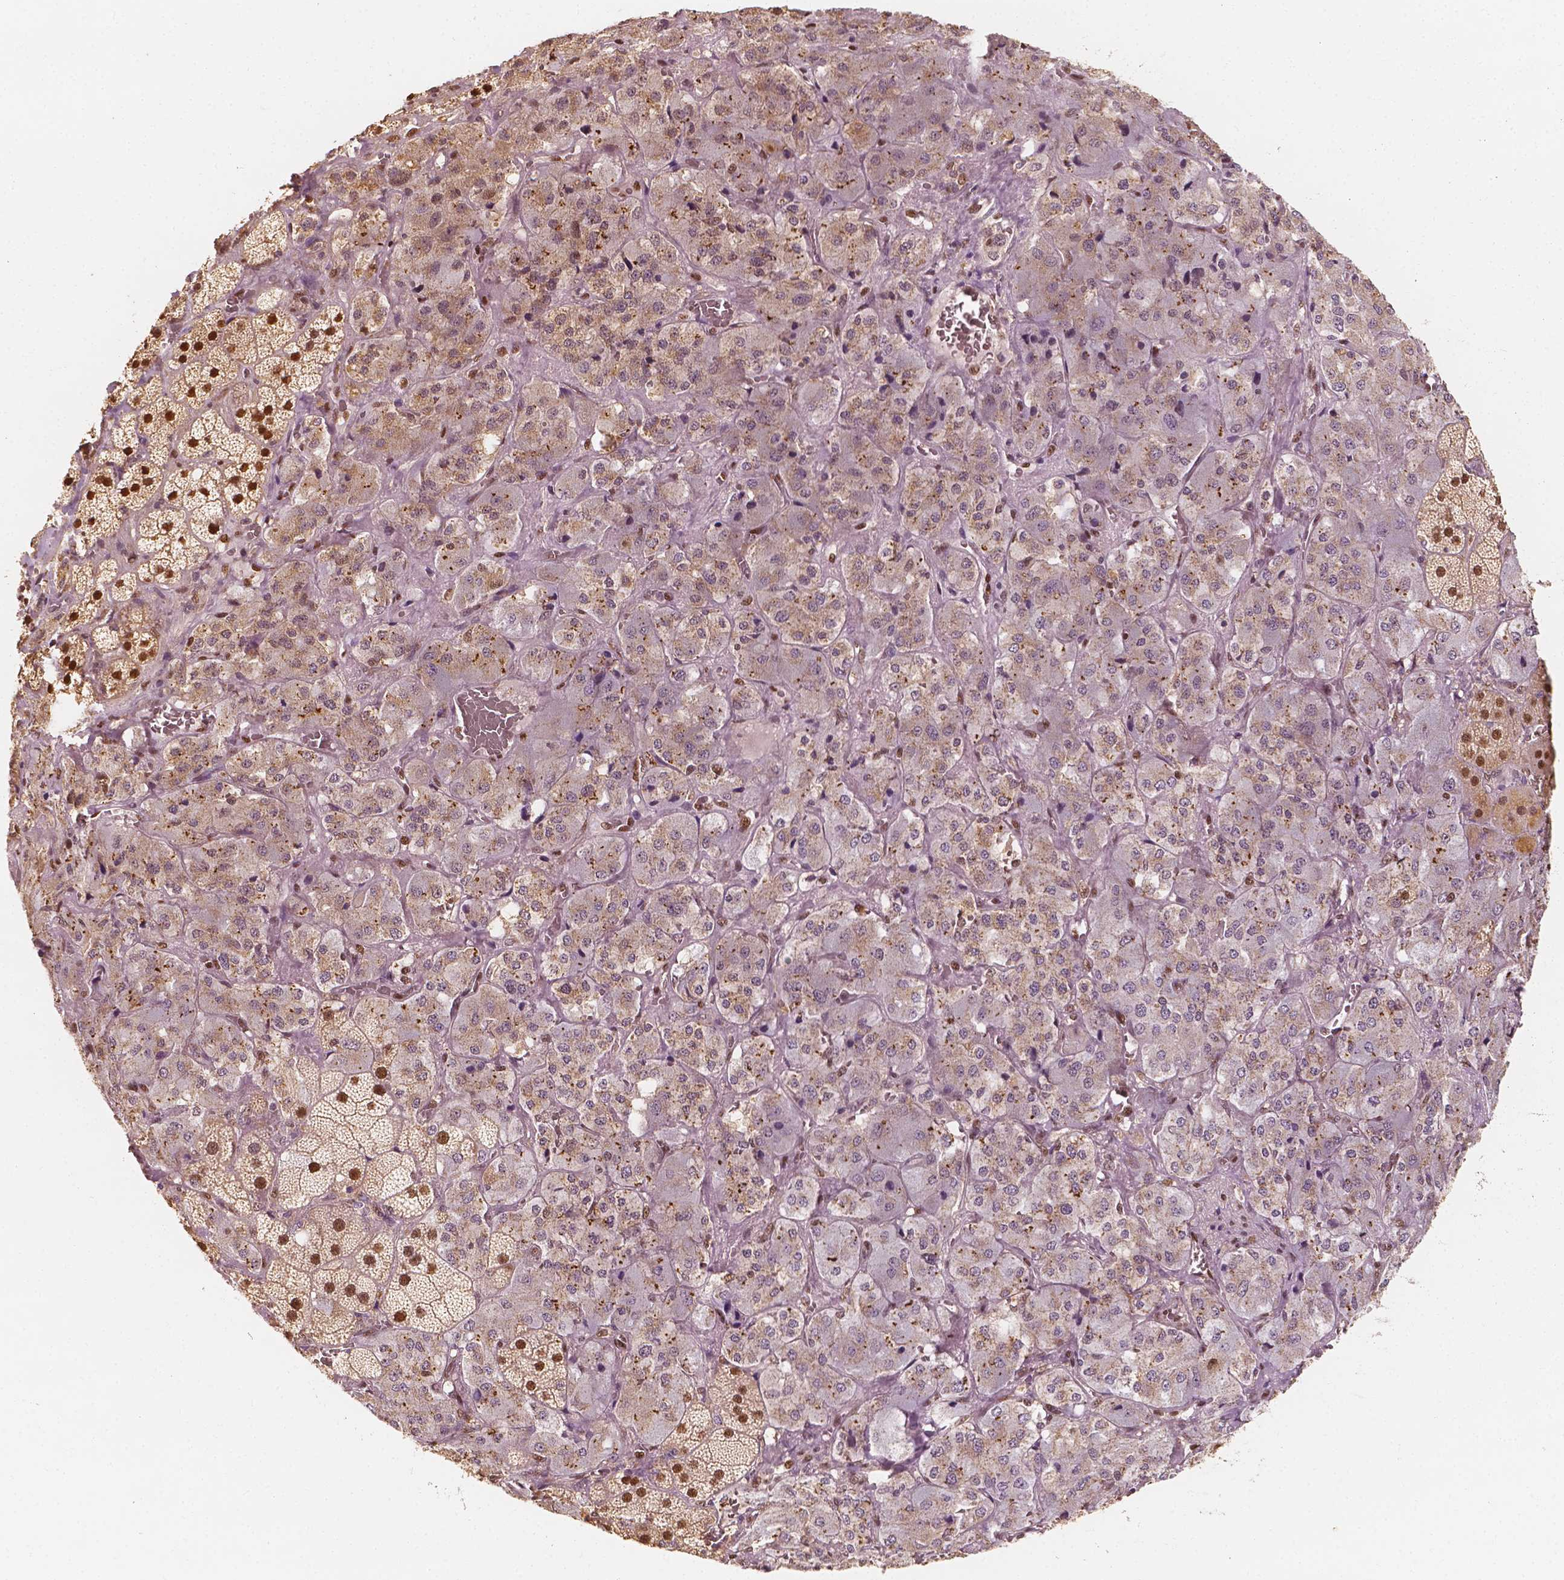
{"staining": {"intensity": "strong", "quantity": "25%-75%", "location": "nuclear"}, "tissue": "adrenal gland", "cell_type": "Glandular cells", "image_type": "normal", "snomed": [{"axis": "morphology", "description": "Normal tissue, NOS"}, {"axis": "topography", "description": "Adrenal gland"}], "caption": "DAB (3,3'-diaminobenzidine) immunohistochemical staining of benign human adrenal gland demonstrates strong nuclear protein expression in approximately 25%-75% of glandular cells.", "gene": "TBC1D17", "patient": {"sex": "male", "age": 57}}